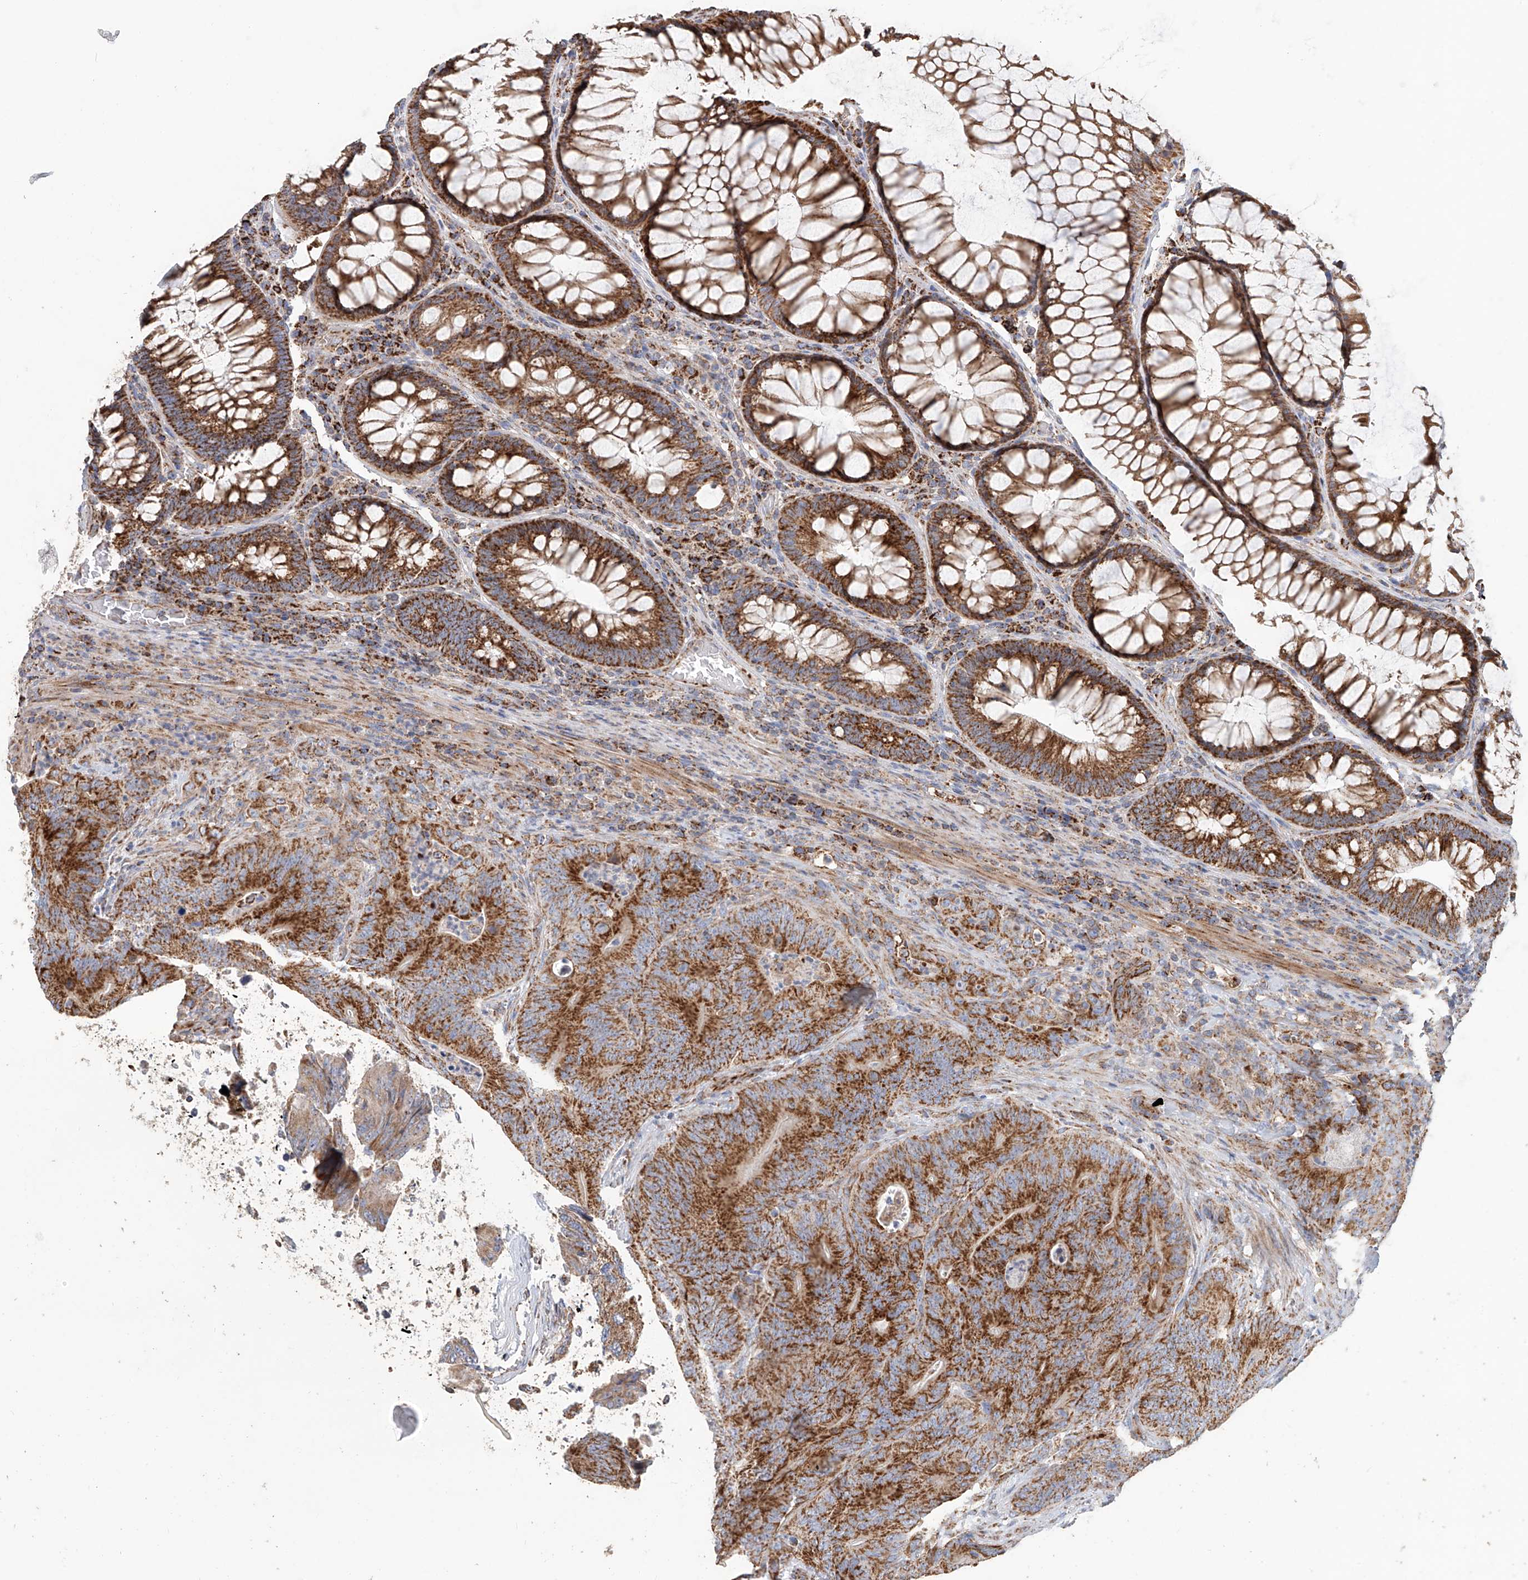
{"staining": {"intensity": "moderate", "quantity": ">75%", "location": "cytoplasmic/membranous"}, "tissue": "colorectal cancer", "cell_type": "Tumor cells", "image_type": "cancer", "snomed": [{"axis": "morphology", "description": "Normal tissue, NOS"}, {"axis": "topography", "description": "Colon"}], "caption": "About >75% of tumor cells in colorectal cancer demonstrate moderate cytoplasmic/membranous protein positivity as visualized by brown immunohistochemical staining.", "gene": "MCL1", "patient": {"sex": "female", "age": 82}}